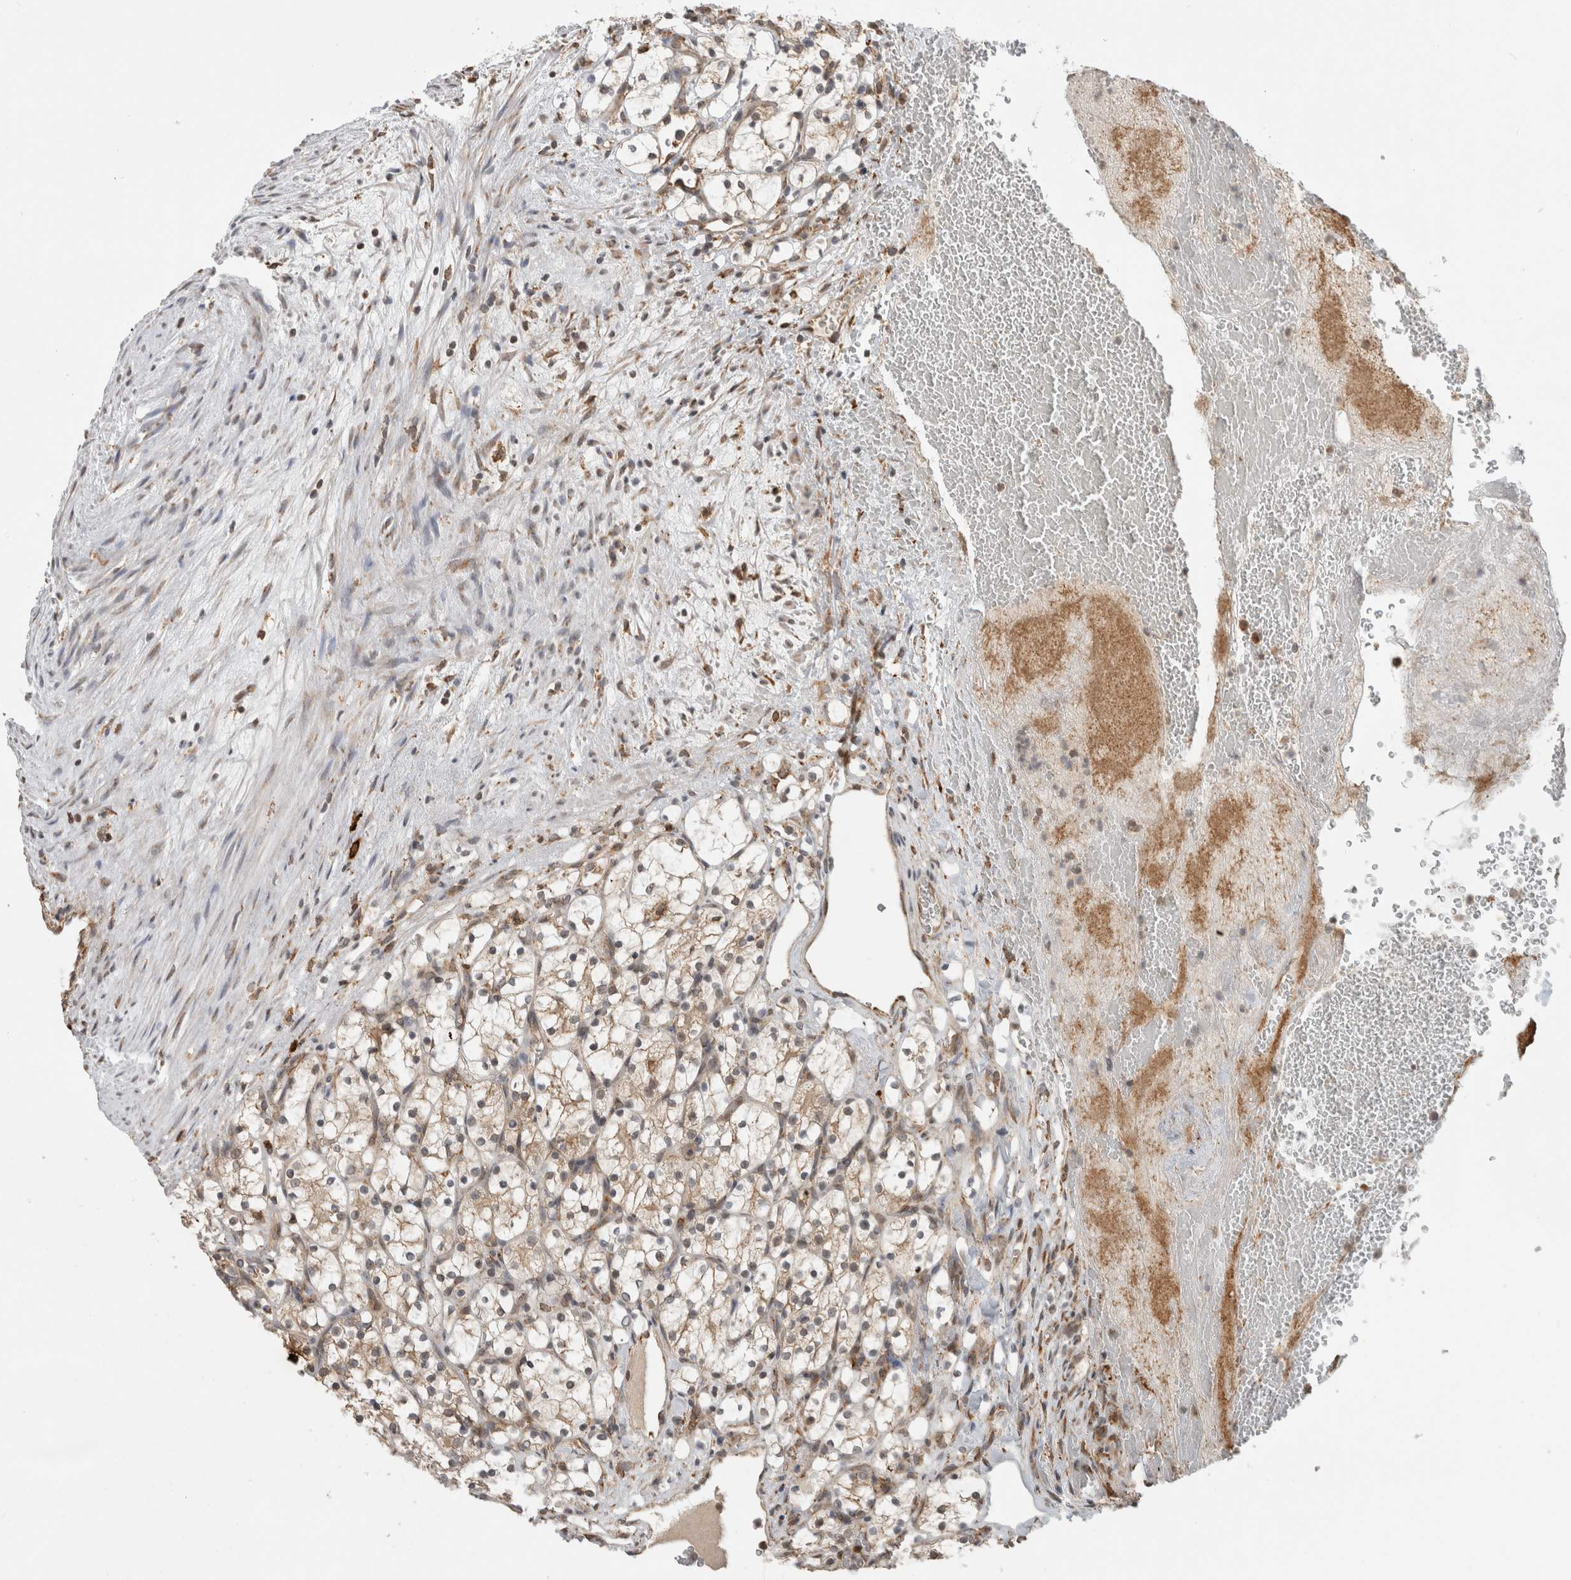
{"staining": {"intensity": "negative", "quantity": "none", "location": "none"}, "tissue": "renal cancer", "cell_type": "Tumor cells", "image_type": "cancer", "snomed": [{"axis": "morphology", "description": "Adenocarcinoma, NOS"}, {"axis": "topography", "description": "Kidney"}], "caption": "The immunohistochemistry image has no significant expression in tumor cells of renal cancer (adenocarcinoma) tissue. (Brightfield microscopy of DAB IHC at high magnification).", "gene": "MS4A7", "patient": {"sex": "female", "age": 69}}